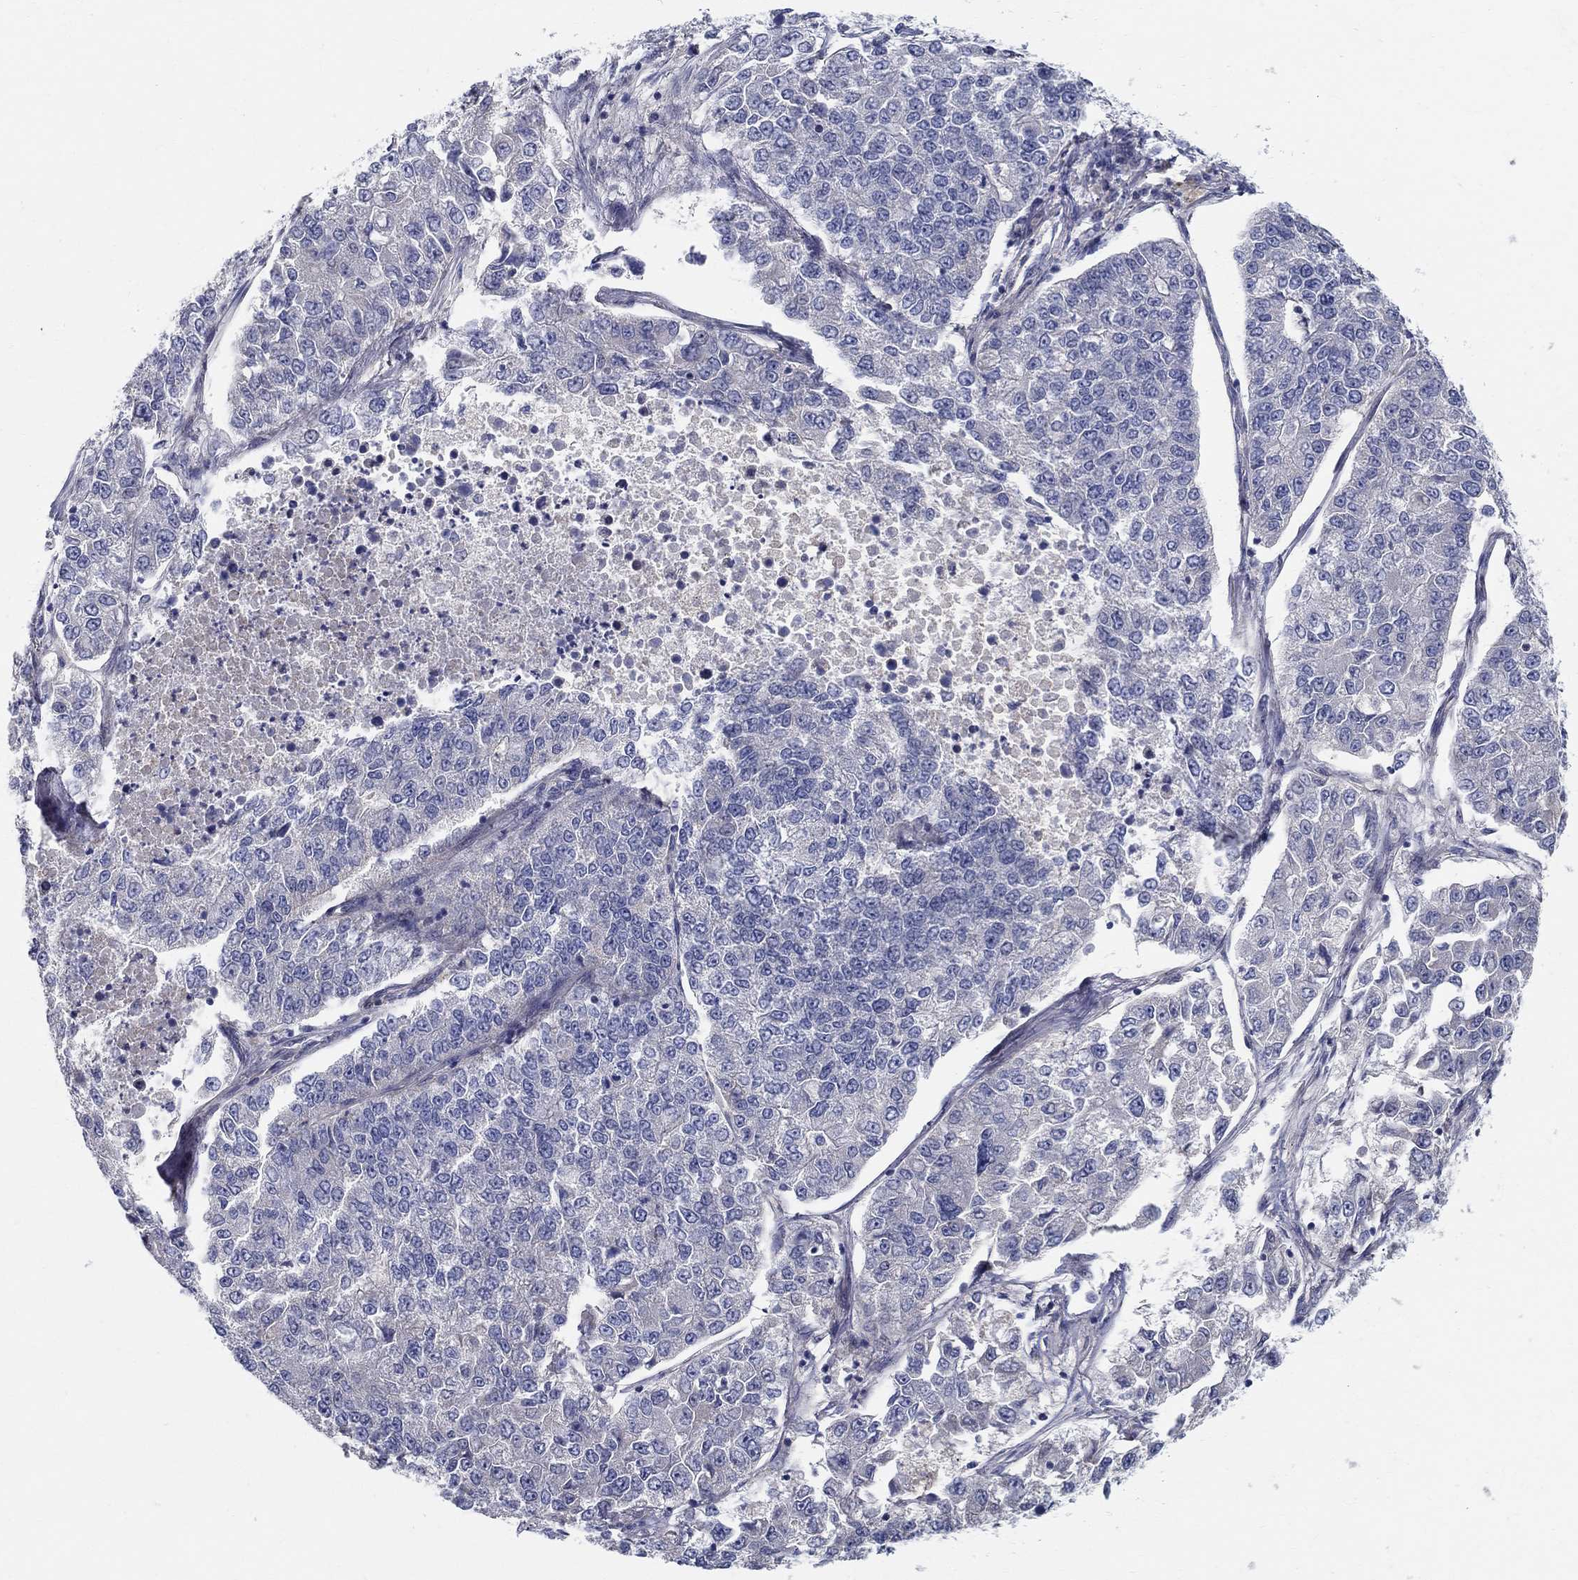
{"staining": {"intensity": "negative", "quantity": "none", "location": "none"}, "tissue": "lung cancer", "cell_type": "Tumor cells", "image_type": "cancer", "snomed": [{"axis": "morphology", "description": "Adenocarcinoma, NOS"}, {"axis": "topography", "description": "Lung"}], "caption": "Tumor cells are negative for protein expression in human lung adenocarcinoma.", "gene": "C16orf46", "patient": {"sex": "male", "age": 49}}